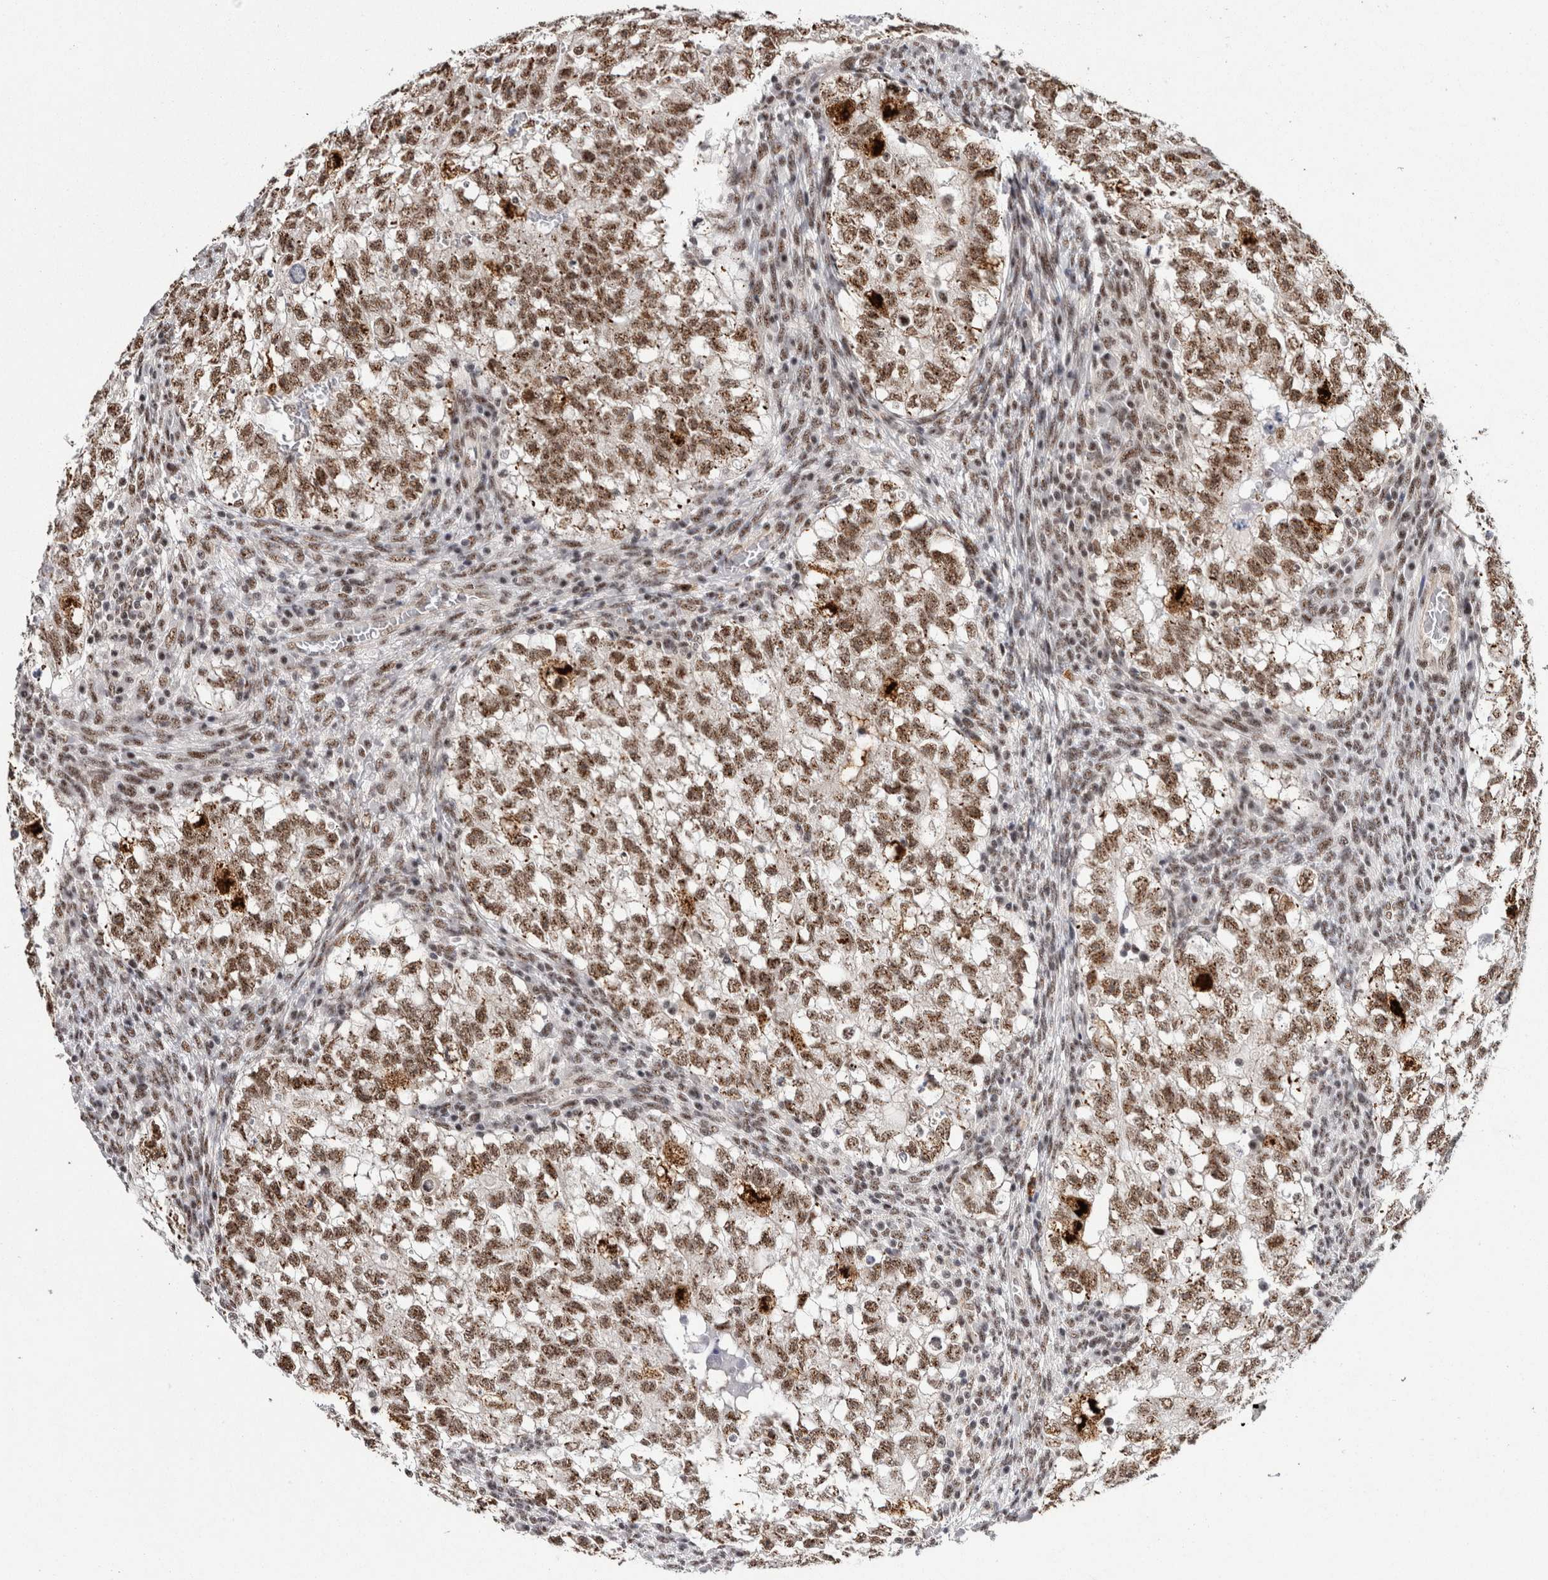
{"staining": {"intensity": "moderate", "quantity": ">75%", "location": "nuclear"}, "tissue": "testis cancer", "cell_type": "Tumor cells", "image_type": "cancer", "snomed": [{"axis": "morphology", "description": "Seminoma, NOS"}, {"axis": "morphology", "description": "Carcinoma, Embryonal, NOS"}, {"axis": "topography", "description": "Testis"}], "caption": "Tumor cells show medium levels of moderate nuclear staining in about >75% of cells in human embryonal carcinoma (testis).", "gene": "MKNK1", "patient": {"sex": "male", "age": 38}}